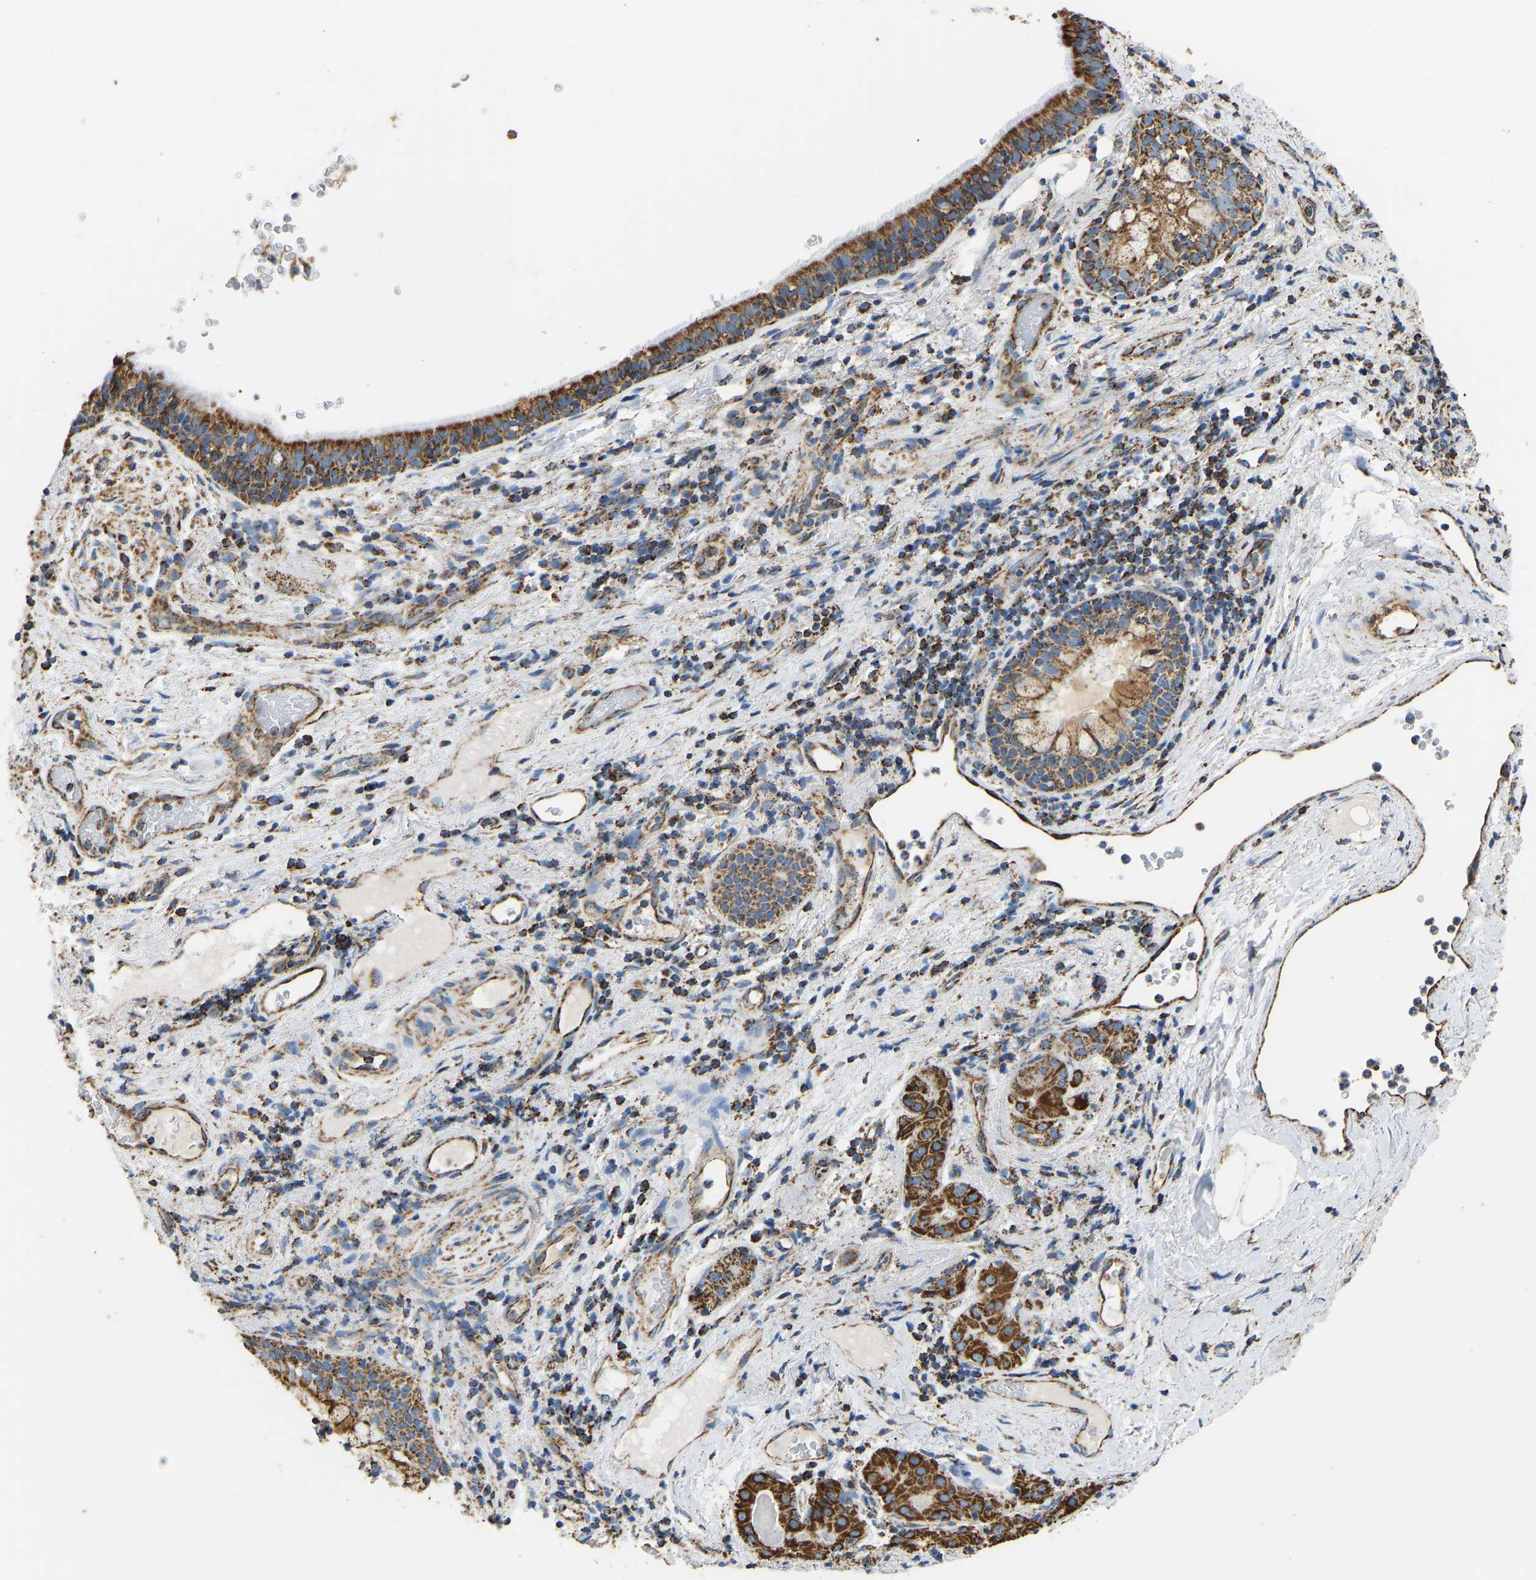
{"staining": {"intensity": "strong", "quantity": ">75%", "location": "cytoplasmic/membranous"}, "tissue": "bronchus", "cell_type": "Respiratory epithelial cells", "image_type": "normal", "snomed": [{"axis": "morphology", "description": "Normal tissue, NOS"}, {"axis": "morphology", "description": "Inflammation, NOS"}, {"axis": "topography", "description": "Cartilage tissue"}, {"axis": "topography", "description": "Bronchus"}], "caption": "Immunohistochemistry of unremarkable human bronchus exhibits high levels of strong cytoplasmic/membranous staining in about >75% of respiratory epithelial cells.", "gene": "IRX6", "patient": {"sex": "male", "age": 77}}